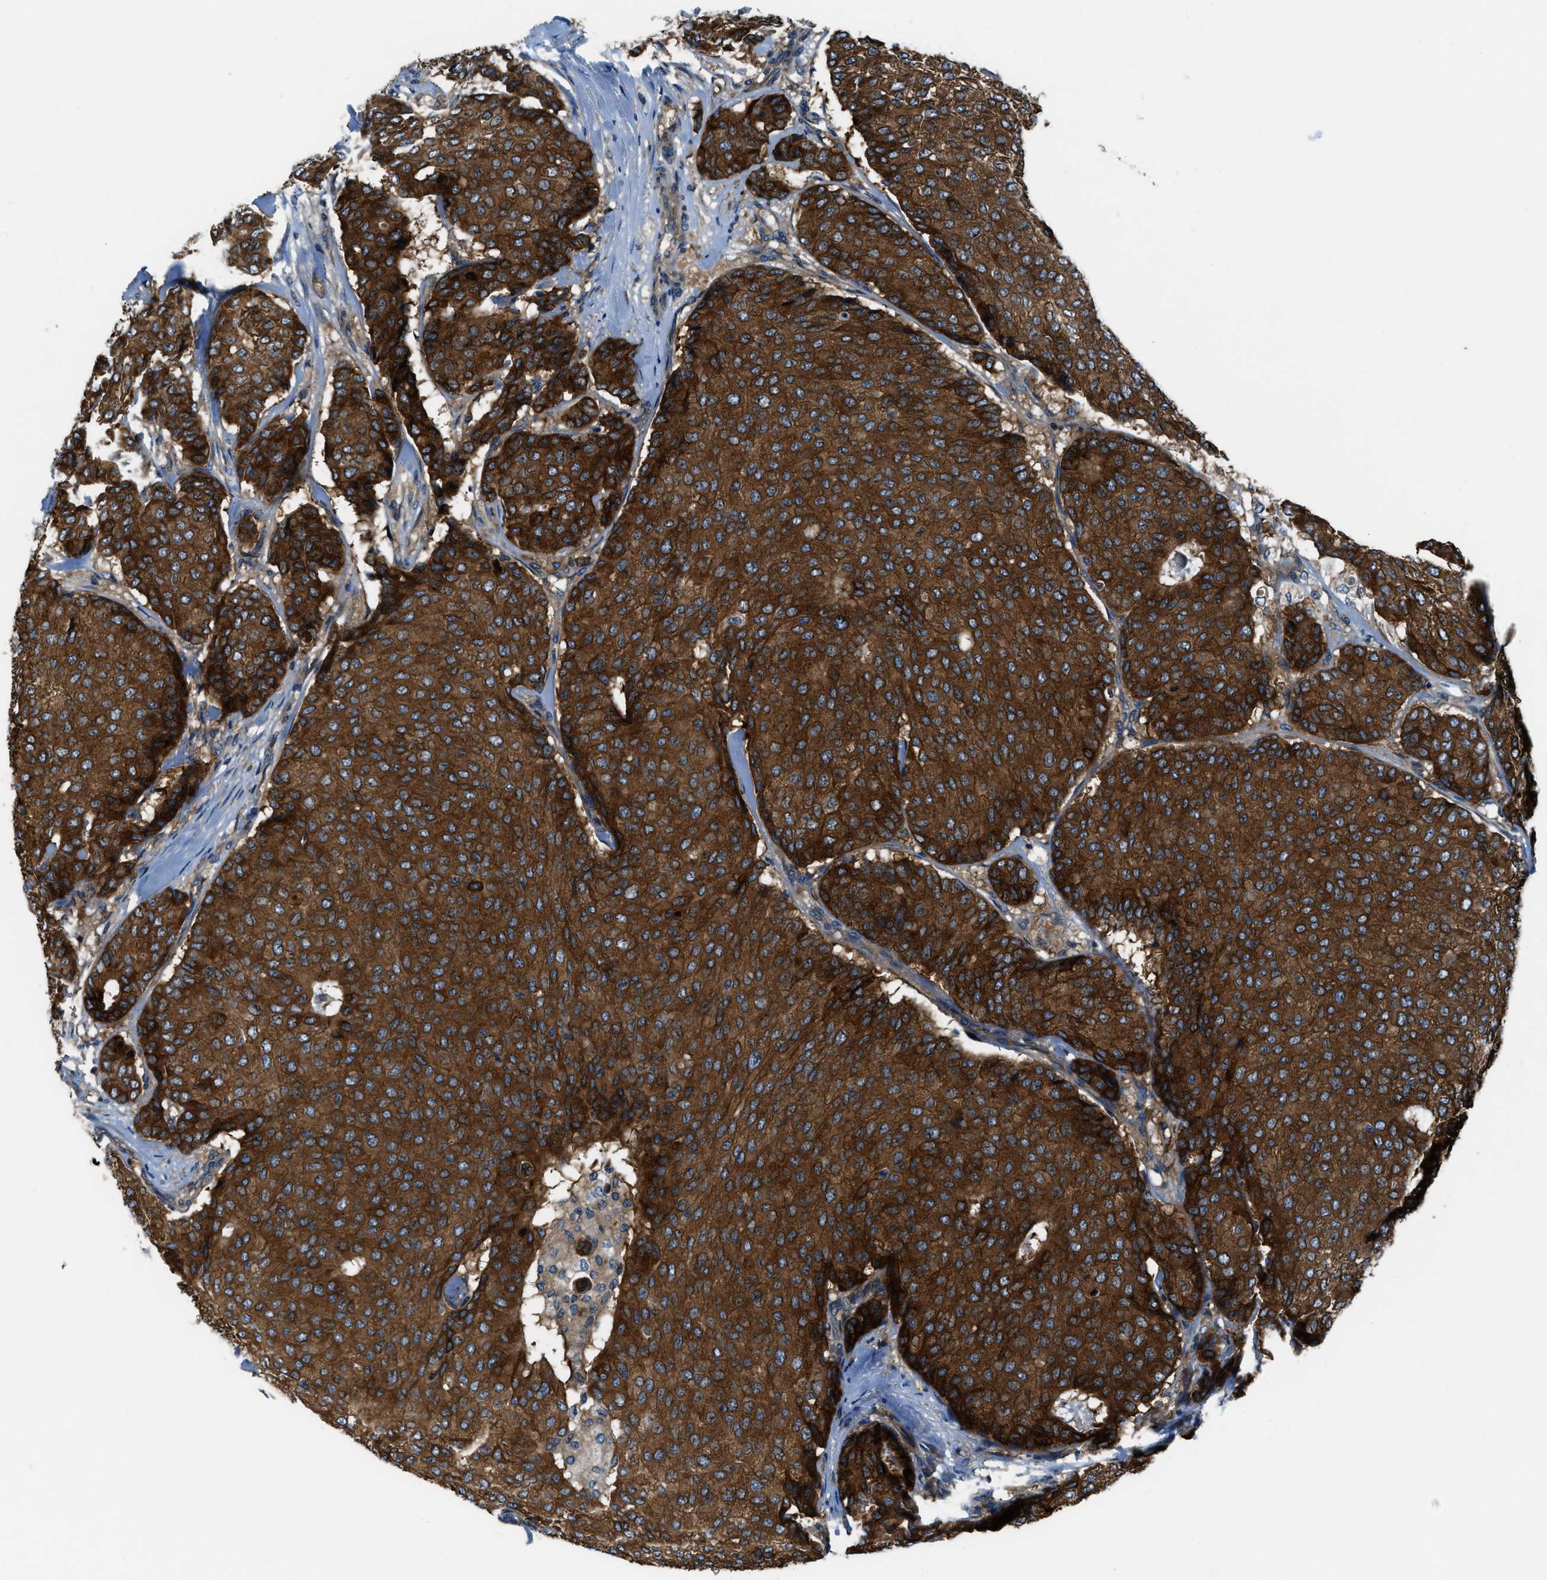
{"staining": {"intensity": "strong", "quantity": ">75%", "location": "cytoplasmic/membranous"}, "tissue": "breast cancer", "cell_type": "Tumor cells", "image_type": "cancer", "snomed": [{"axis": "morphology", "description": "Duct carcinoma"}, {"axis": "topography", "description": "Breast"}], "caption": "Strong cytoplasmic/membranous expression is present in approximately >75% of tumor cells in infiltrating ductal carcinoma (breast). The staining was performed using DAB (3,3'-diaminobenzidine) to visualize the protein expression in brown, while the nuclei were stained in blue with hematoxylin (Magnification: 20x).", "gene": "ARFGAP2", "patient": {"sex": "female", "age": 75}}